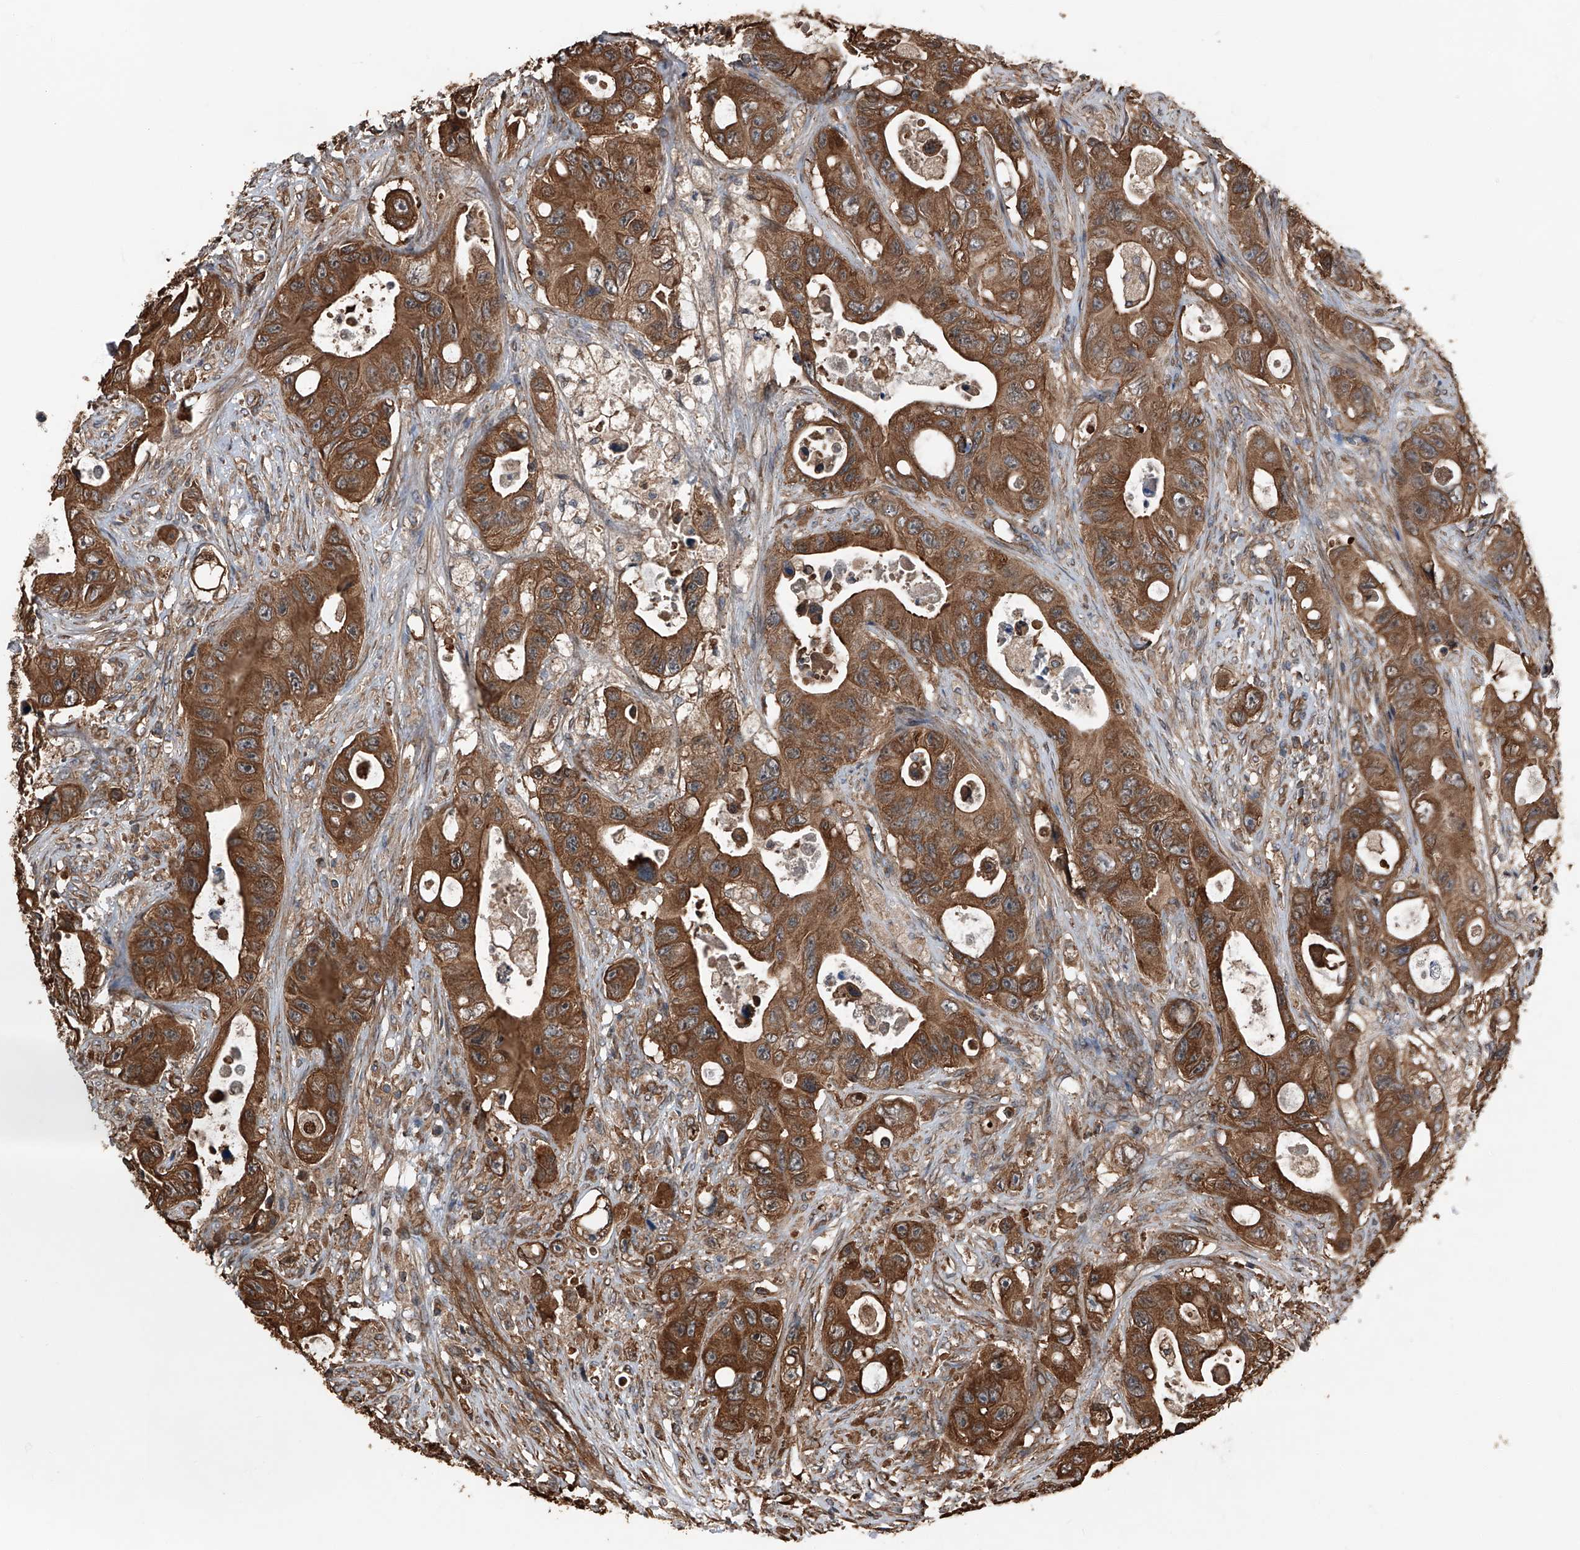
{"staining": {"intensity": "strong", "quantity": ">75%", "location": "cytoplasmic/membranous"}, "tissue": "colorectal cancer", "cell_type": "Tumor cells", "image_type": "cancer", "snomed": [{"axis": "morphology", "description": "Adenocarcinoma, NOS"}, {"axis": "topography", "description": "Colon"}], "caption": "A brown stain highlights strong cytoplasmic/membranous expression of a protein in adenocarcinoma (colorectal) tumor cells.", "gene": "KCNJ2", "patient": {"sex": "female", "age": 46}}